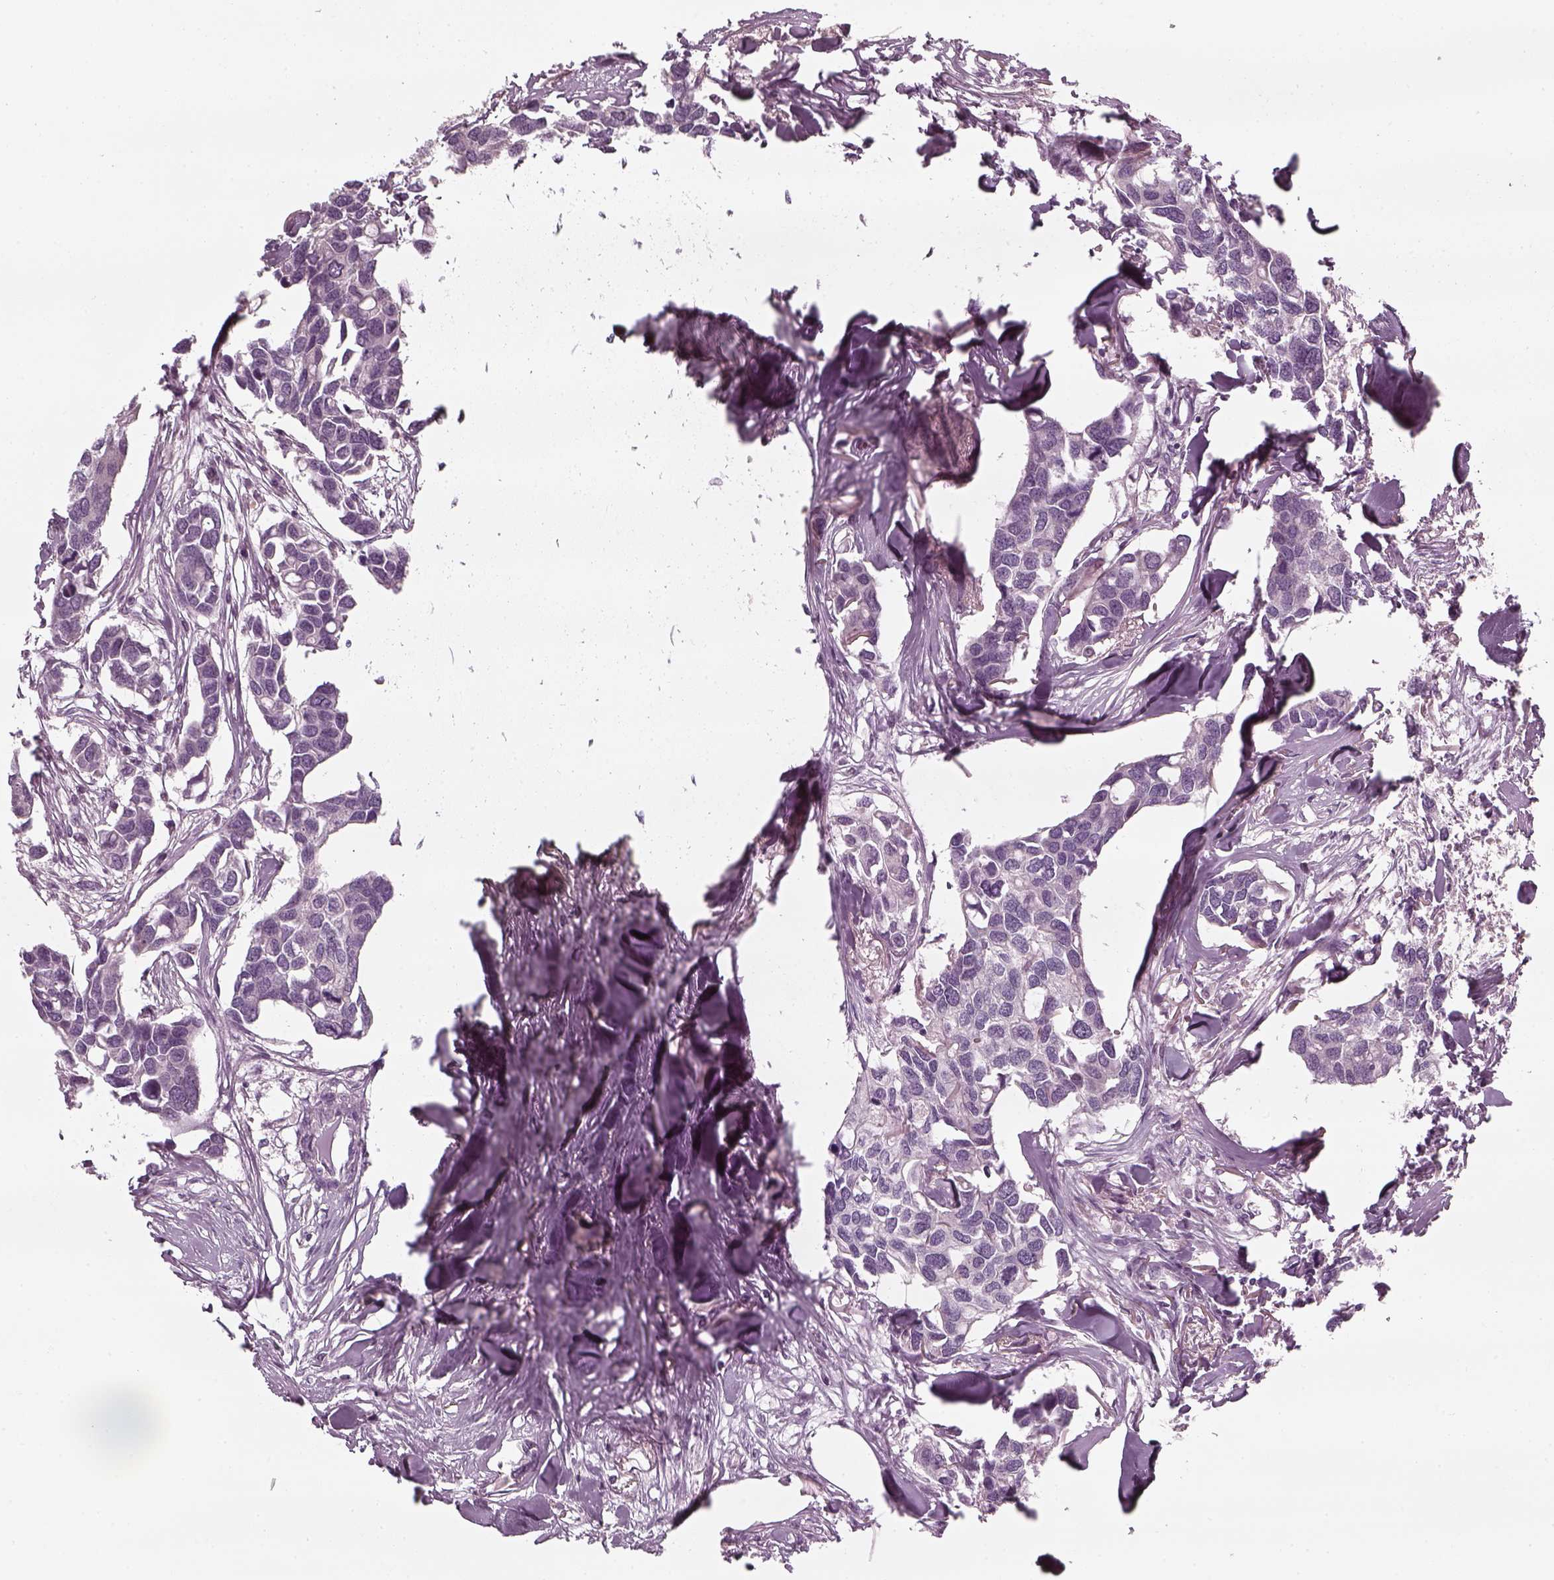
{"staining": {"intensity": "negative", "quantity": "none", "location": "none"}, "tissue": "breast cancer", "cell_type": "Tumor cells", "image_type": "cancer", "snomed": [{"axis": "morphology", "description": "Duct carcinoma"}, {"axis": "topography", "description": "Breast"}], "caption": "Intraductal carcinoma (breast) stained for a protein using immunohistochemistry reveals no expression tumor cells.", "gene": "PNMT", "patient": {"sex": "female", "age": 83}}